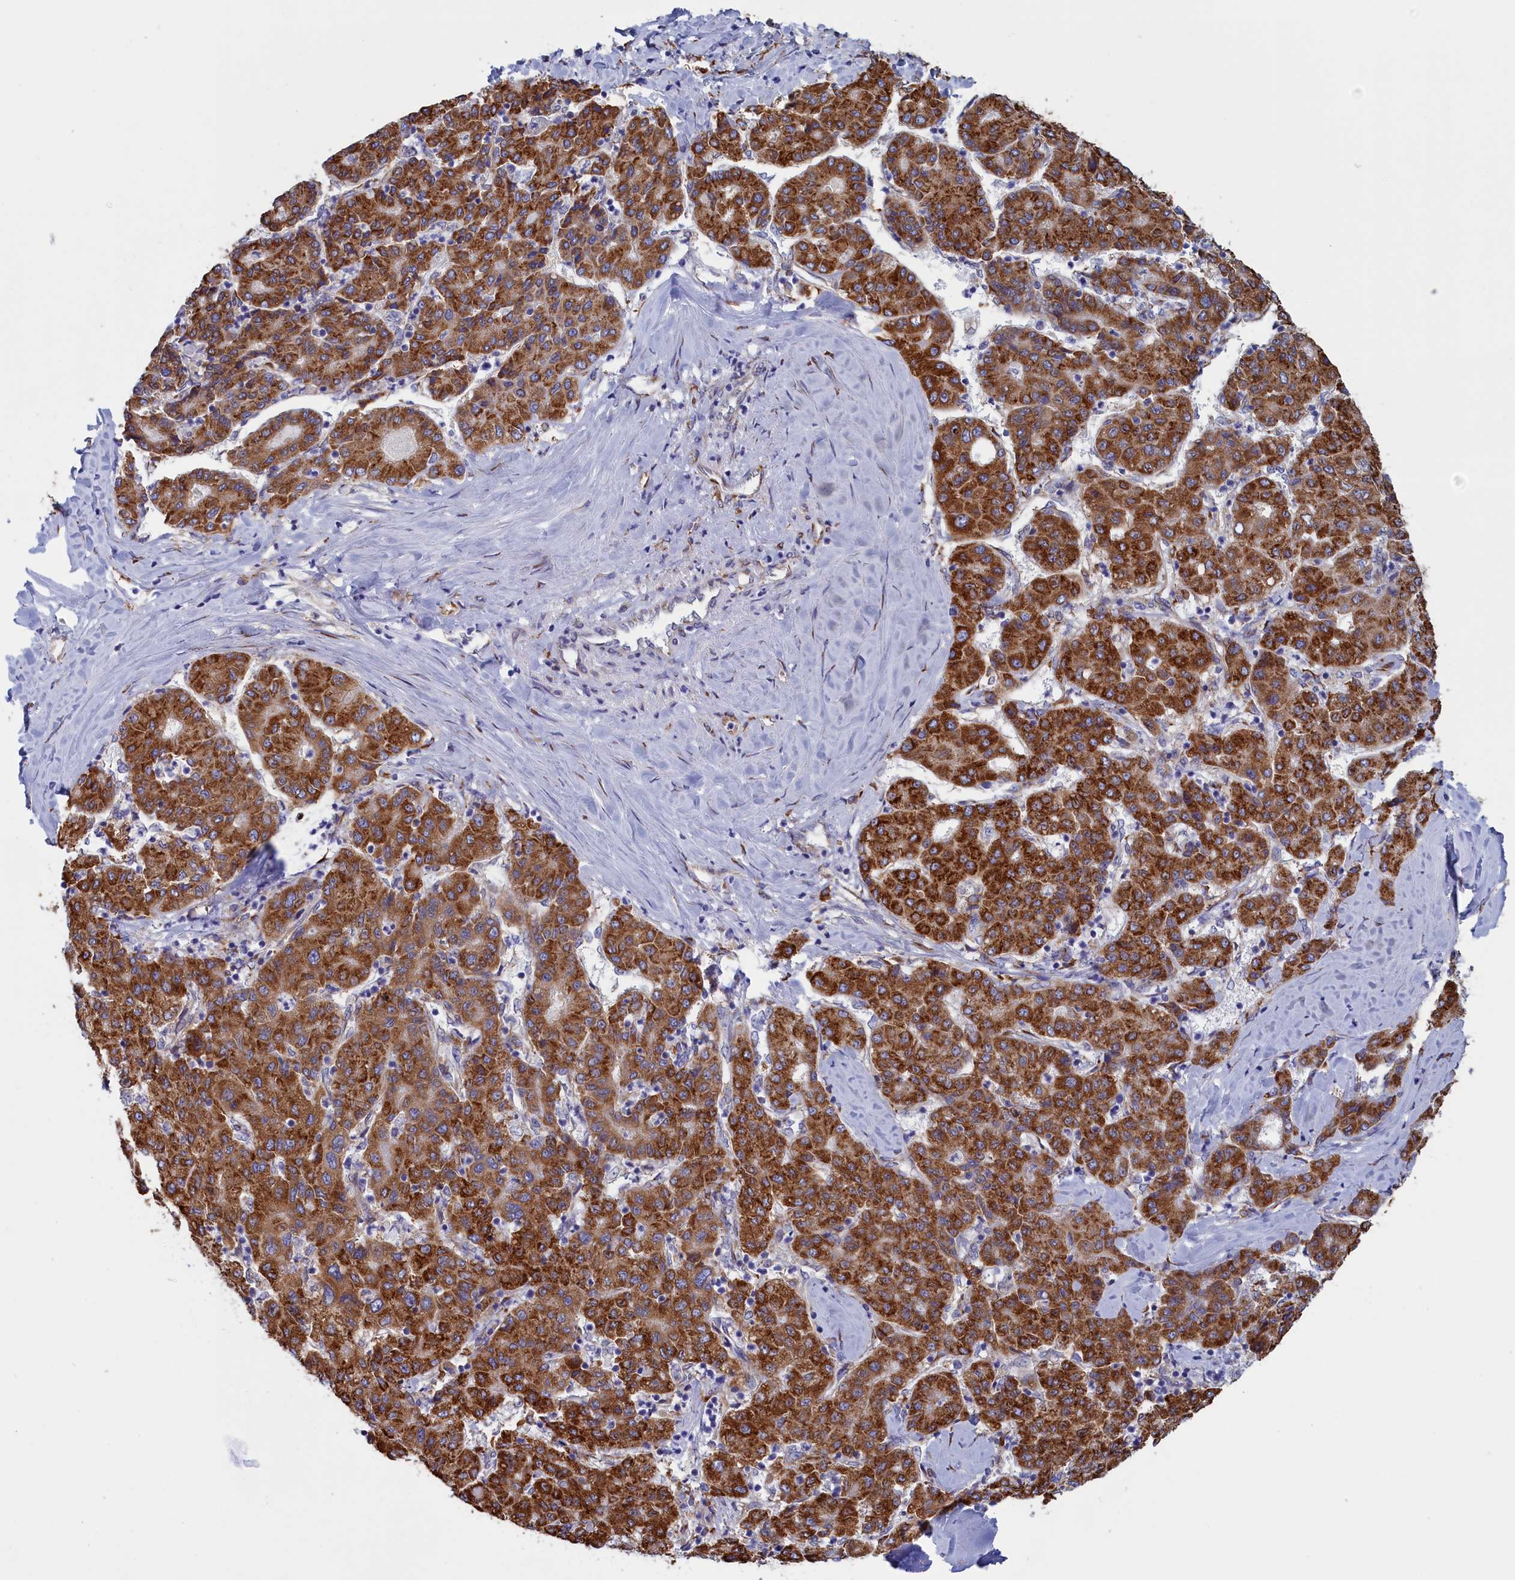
{"staining": {"intensity": "strong", "quantity": ">75%", "location": "cytoplasmic/membranous"}, "tissue": "liver cancer", "cell_type": "Tumor cells", "image_type": "cancer", "snomed": [{"axis": "morphology", "description": "Carcinoma, Hepatocellular, NOS"}, {"axis": "topography", "description": "Liver"}], "caption": "This is a histology image of immunohistochemistry staining of liver hepatocellular carcinoma, which shows strong staining in the cytoplasmic/membranous of tumor cells.", "gene": "CCDC68", "patient": {"sex": "male", "age": 65}}